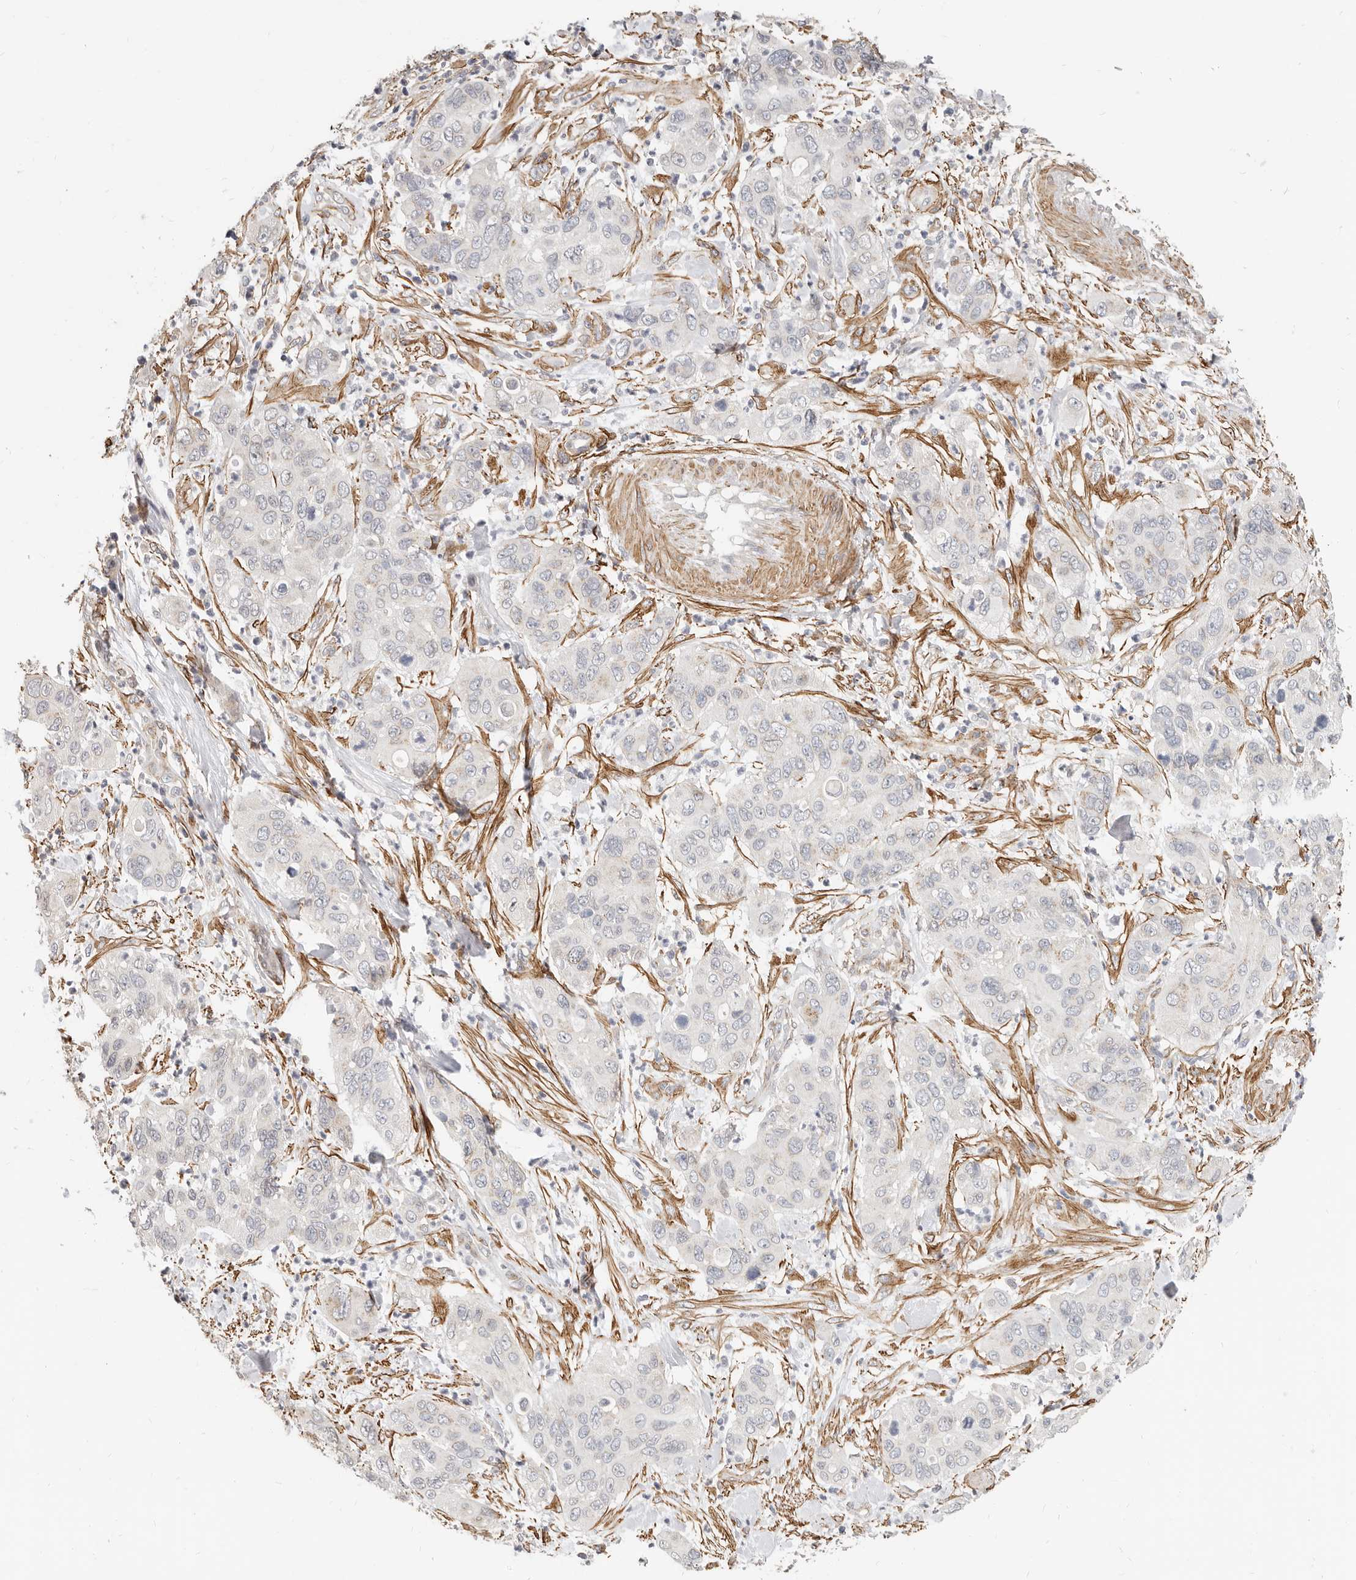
{"staining": {"intensity": "moderate", "quantity": "<25%", "location": "cytoplasmic/membranous"}, "tissue": "pancreatic cancer", "cell_type": "Tumor cells", "image_type": "cancer", "snomed": [{"axis": "morphology", "description": "Adenocarcinoma, NOS"}, {"axis": "topography", "description": "Pancreas"}], "caption": "Immunohistochemical staining of pancreatic cancer demonstrates low levels of moderate cytoplasmic/membranous protein expression in about <25% of tumor cells. (brown staining indicates protein expression, while blue staining denotes nuclei).", "gene": "RABAC1", "patient": {"sex": "female", "age": 71}}